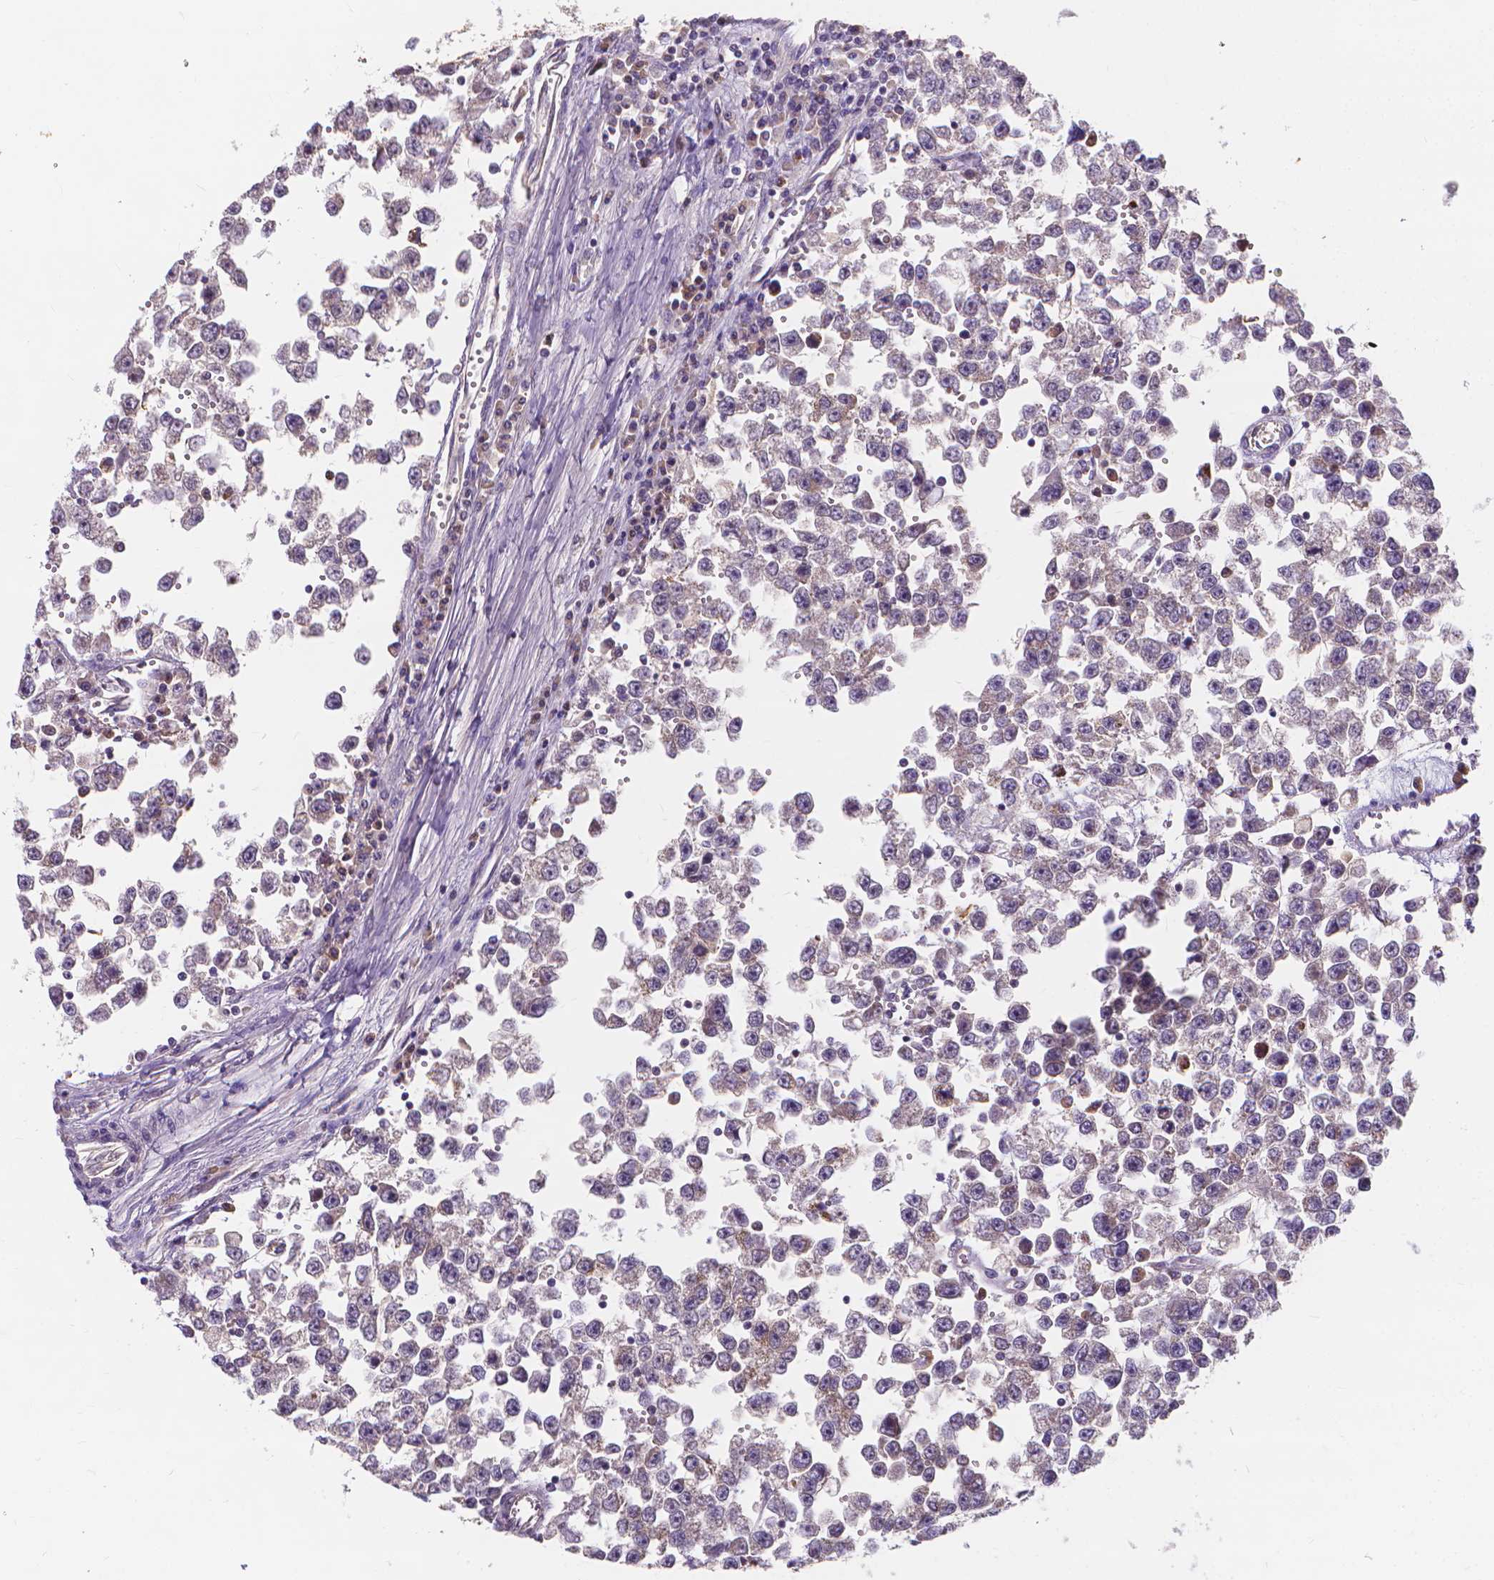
{"staining": {"intensity": "strong", "quantity": "25%-75%", "location": "cytoplasmic/membranous"}, "tissue": "testis cancer", "cell_type": "Tumor cells", "image_type": "cancer", "snomed": [{"axis": "morphology", "description": "Seminoma, NOS"}, {"axis": "topography", "description": "Testis"}], "caption": "Brown immunohistochemical staining in human seminoma (testis) displays strong cytoplasmic/membranous expression in approximately 25%-75% of tumor cells. The staining was performed using DAB (3,3'-diaminobenzidine) to visualize the protein expression in brown, while the nuclei were stained in blue with hematoxylin (Magnification: 20x).", "gene": "SNCAIP", "patient": {"sex": "male", "age": 34}}